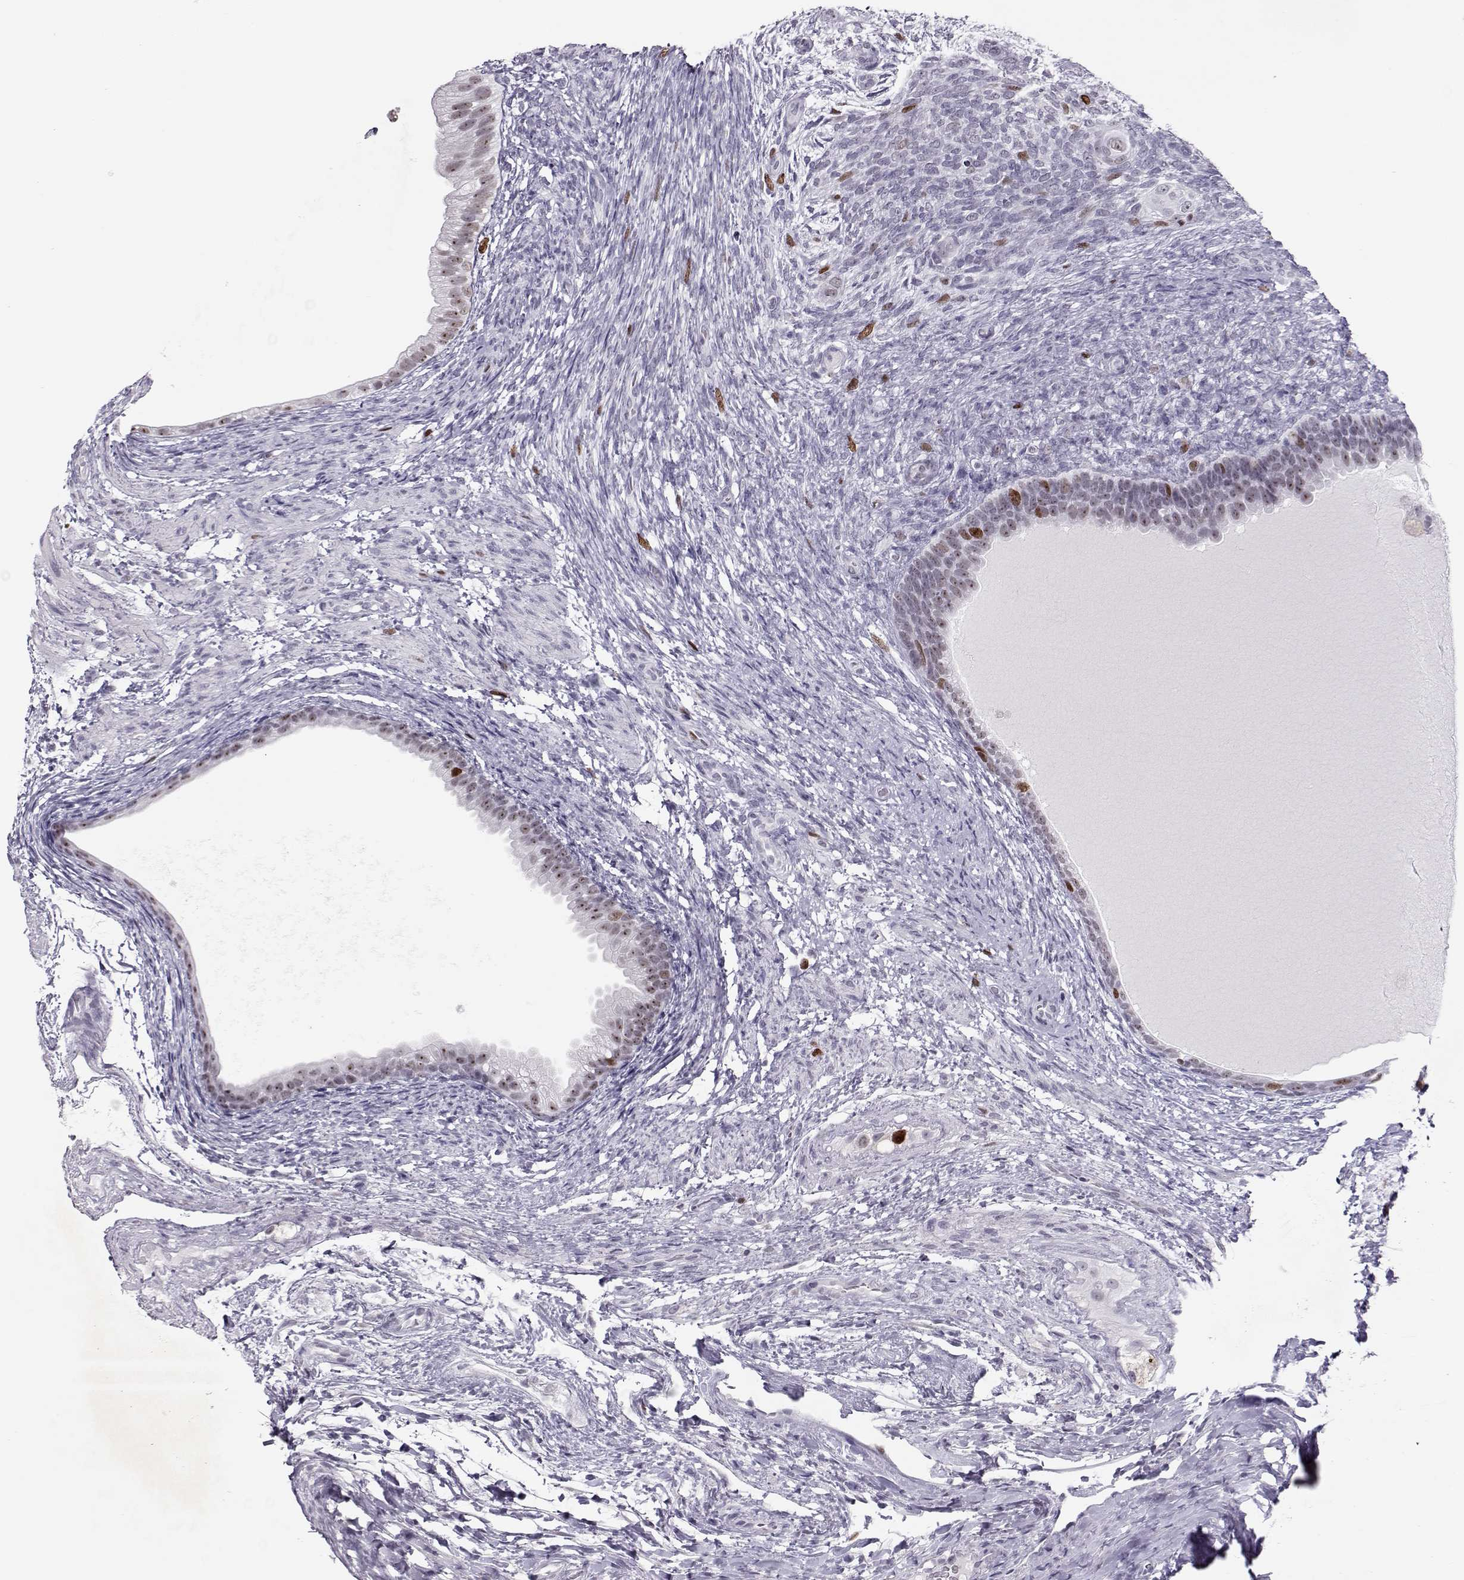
{"staining": {"intensity": "moderate", "quantity": "25%-75%", "location": "nuclear"}, "tissue": "testis cancer", "cell_type": "Tumor cells", "image_type": "cancer", "snomed": [{"axis": "morphology", "description": "Carcinoma, Embryonal, NOS"}, {"axis": "topography", "description": "Testis"}], "caption": "This photomicrograph displays testis cancer (embryonal carcinoma) stained with immunohistochemistry to label a protein in brown. The nuclear of tumor cells show moderate positivity for the protein. Nuclei are counter-stained blue.", "gene": "SGO1", "patient": {"sex": "male", "age": 24}}